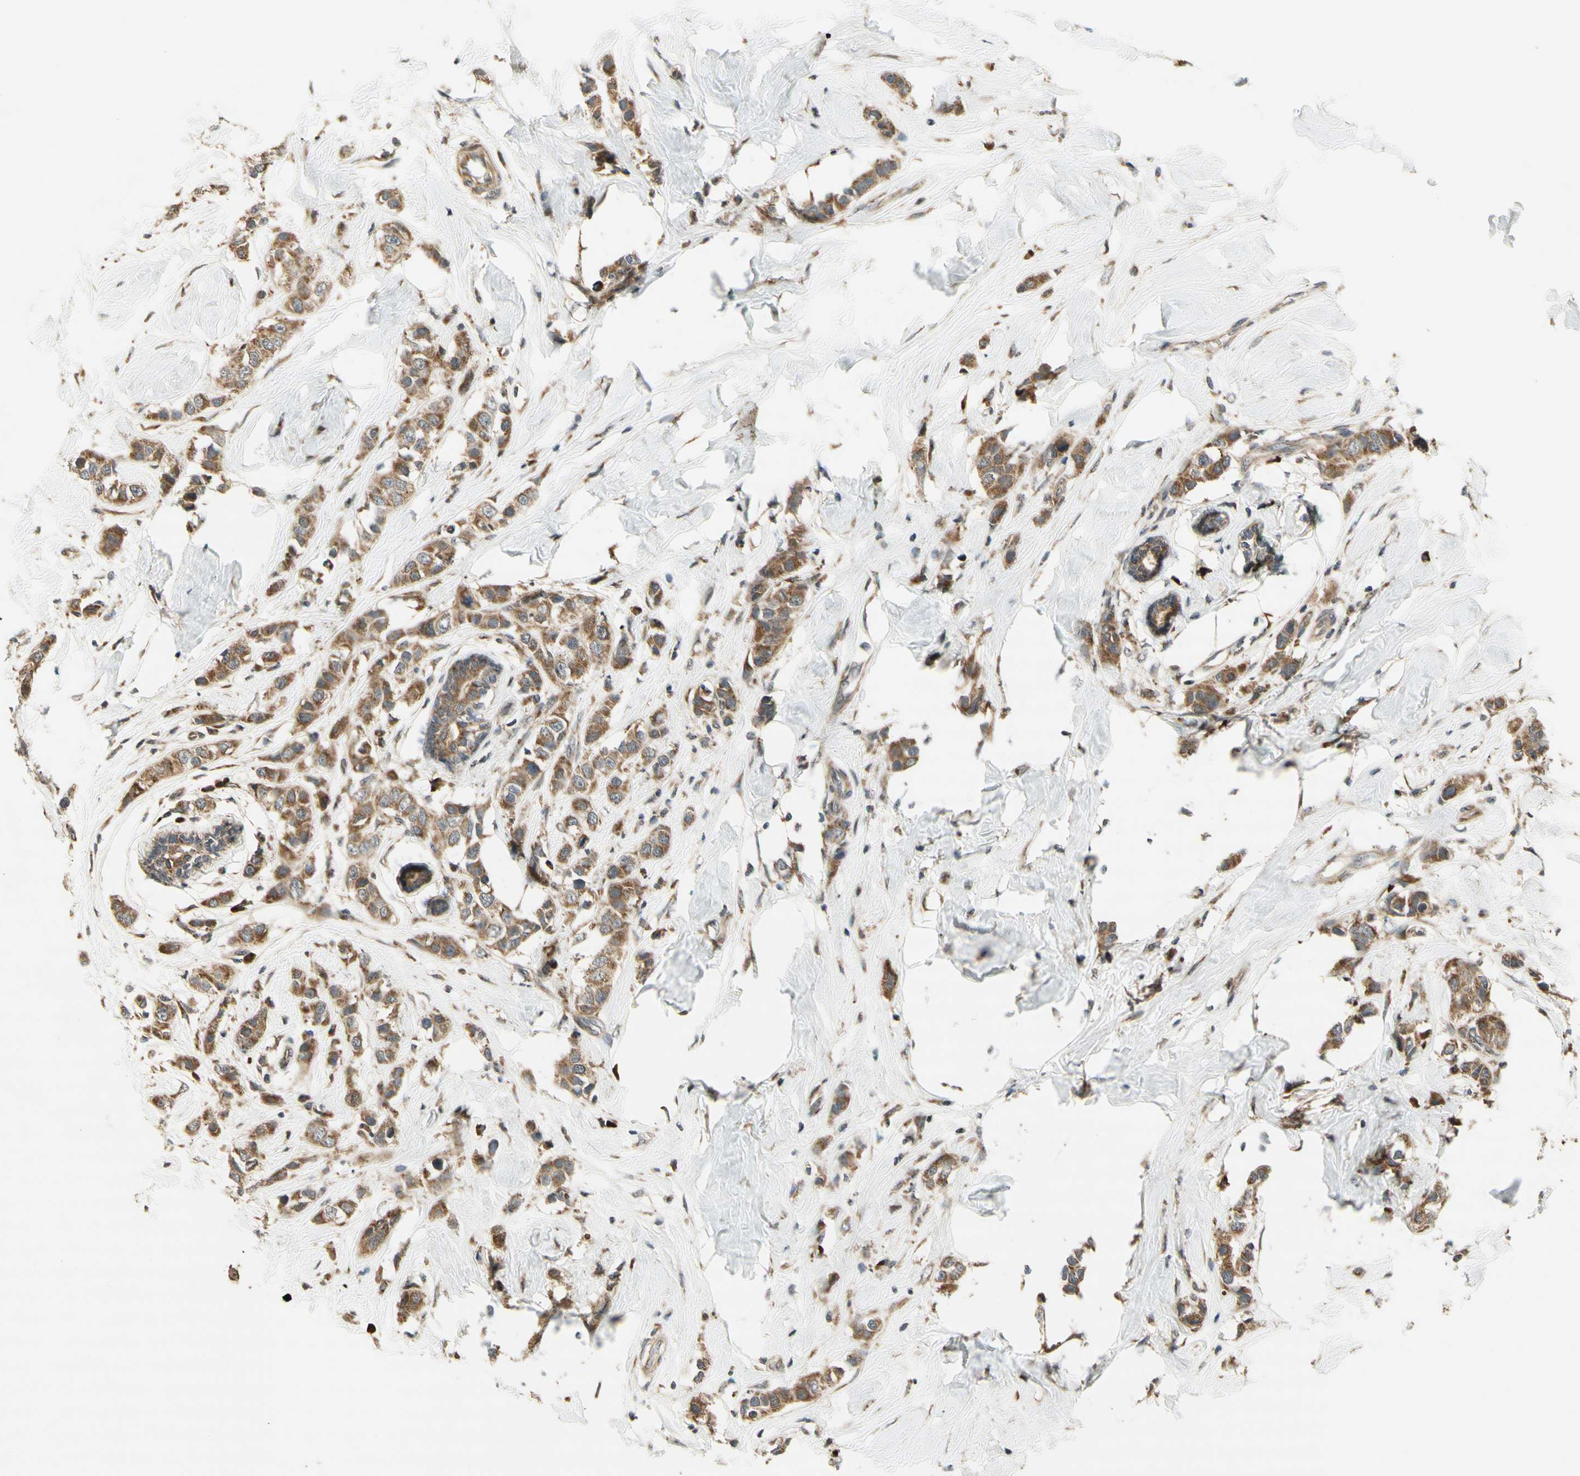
{"staining": {"intensity": "strong", "quantity": ">75%", "location": "cytoplasmic/membranous"}, "tissue": "breast cancer", "cell_type": "Tumor cells", "image_type": "cancer", "snomed": [{"axis": "morphology", "description": "Normal tissue, NOS"}, {"axis": "morphology", "description": "Duct carcinoma"}, {"axis": "topography", "description": "Breast"}], "caption": "Immunohistochemical staining of human infiltrating ductal carcinoma (breast) exhibits strong cytoplasmic/membranous protein staining in approximately >75% of tumor cells.", "gene": "DDOST", "patient": {"sex": "female", "age": 50}}